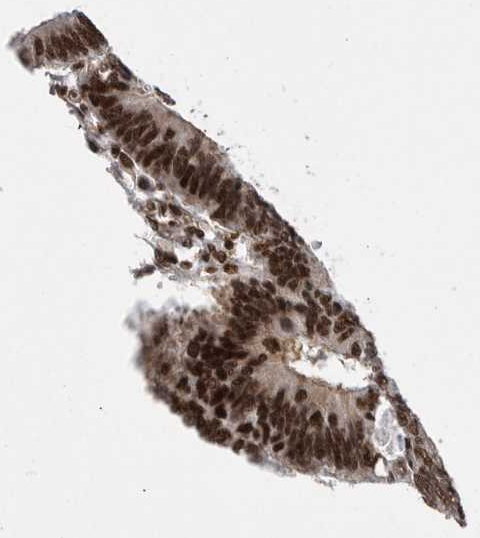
{"staining": {"intensity": "strong", "quantity": ">75%", "location": "nuclear"}, "tissue": "colorectal cancer", "cell_type": "Tumor cells", "image_type": "cancer", "snomed": [{"axis": "morphology", "description": "Adenocarcinoma, NOS"}, {"axis": "topography", "description": "Rectum"}], "caption": "Strong nuclear positivity for a protein is seen in about >75% of tumor cells of colorectal cancer (adenocarcinoma) using immunohistochemistry.", "gene": "PPP1R8", "patient": {"sex": "male", "age": 84}}